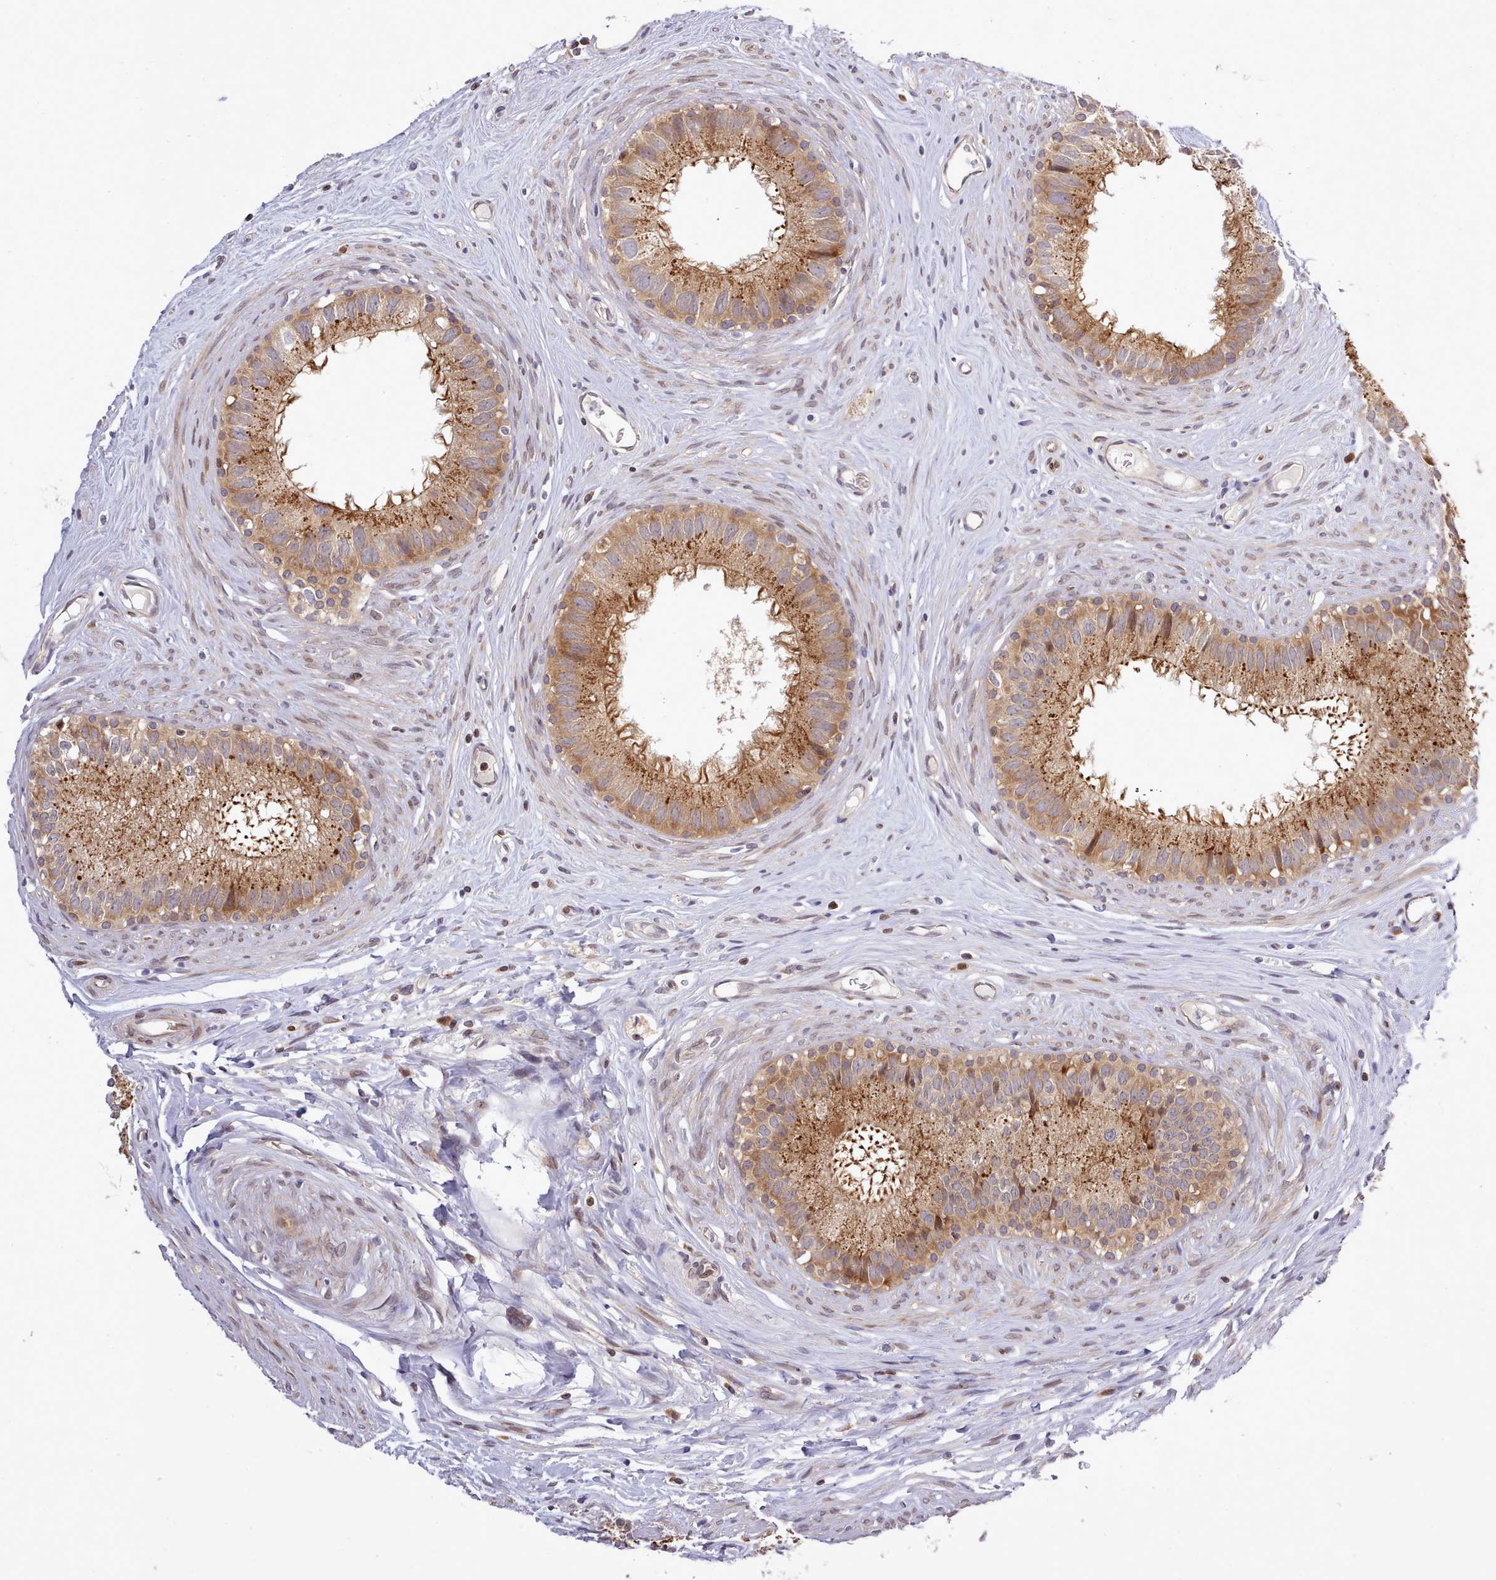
{"staining": {"intensity": "moderate", "quantity": ">75%", "location": "cytoplasmic/membranous"}, "tissue": "epididymis", "cell_type": "Glandular cells", "image_type": "normal", "snomed": [{"axis": "morphology", "description": "Normal tissue, NOS"}, {"axis": "topography", "description": "Epididymis"}], "caption": "This image reveals immunohistochemistry (IHC) staining of unremarkable epididymis, with medium moderate cytoplasmic/membranous staining in about >75% of glandular cells.", "gene": "UBE2G1", "patient": {"sex": "male", "age": 80}}